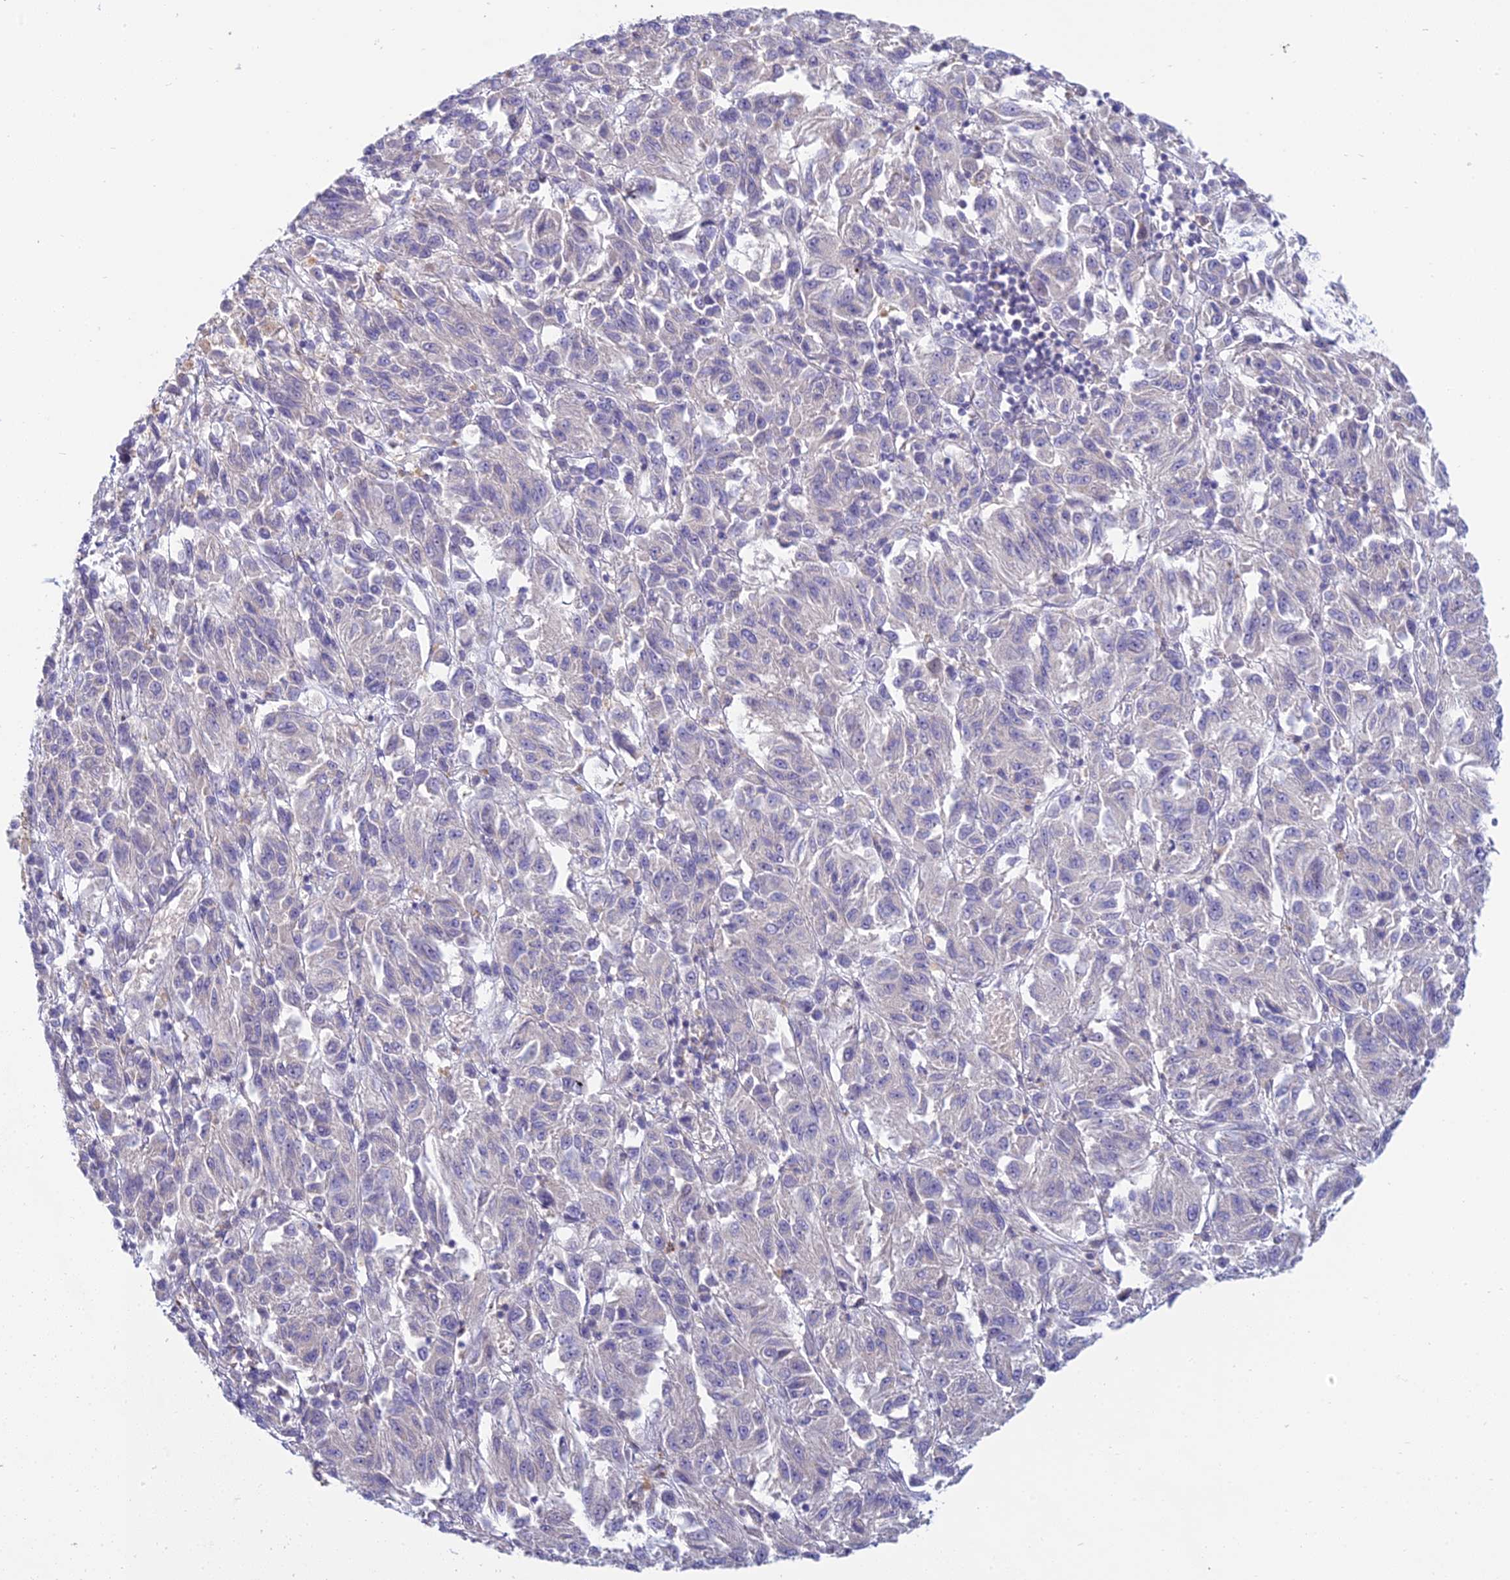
{"staining": {"intensity": "negative", "quantity": "none", "location": "none"}, "tissue": "melanoma", "cell_type": "Tumor cells", "image_type": "cancer", "snomed": [{"axis": "morphology", "description": "Malignant melanoma, Metastatic site"}, {"axis": "topography", "description": "Lung"}], "caption": "Human melanoma stained for a protein using IHC reveals no staining in tumor cells.", "gene": "DUS2", "patient": {"sex": "male", "age": 64}}